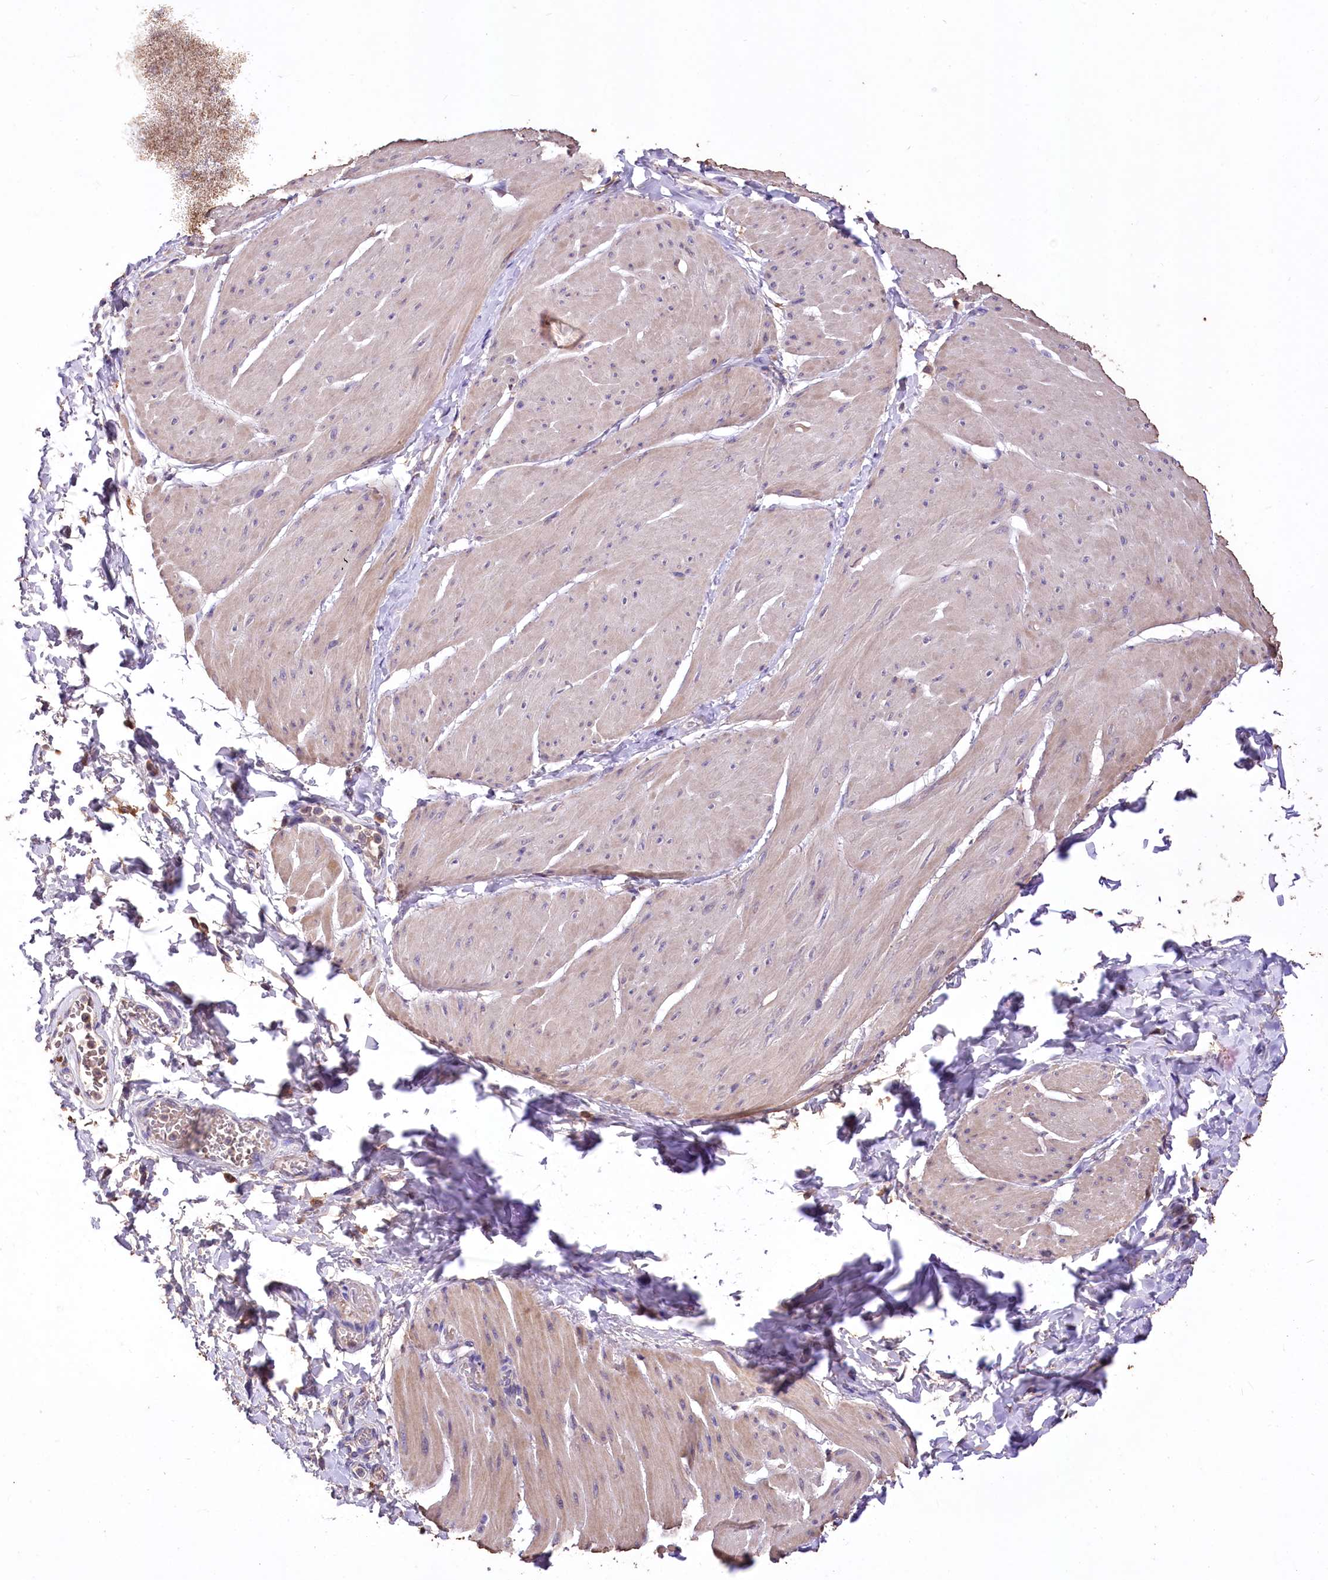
{"staining": {"intensity": "weak", "quantity": ">75%", "location": "cytoplasmic/membranous"}, "tissue": "smooth muscle", "cell_type": "Smooth muscle cells", "image_type": "normal", "snomed": [{"axis": "morphology", "description": "Urothelial carcinoma, High grade"}, {"axis": "topography", "description": "Urinary bladder"}], "caption": "DAB immunohistochemical staining of benign human smooth muscle exhibits weak cytoplasmic/membranous protein expression in approximately >75% of smooth muscle cells.", "gene": "PCYOX1L", "patient": {"sex": "male", "age": 46}}